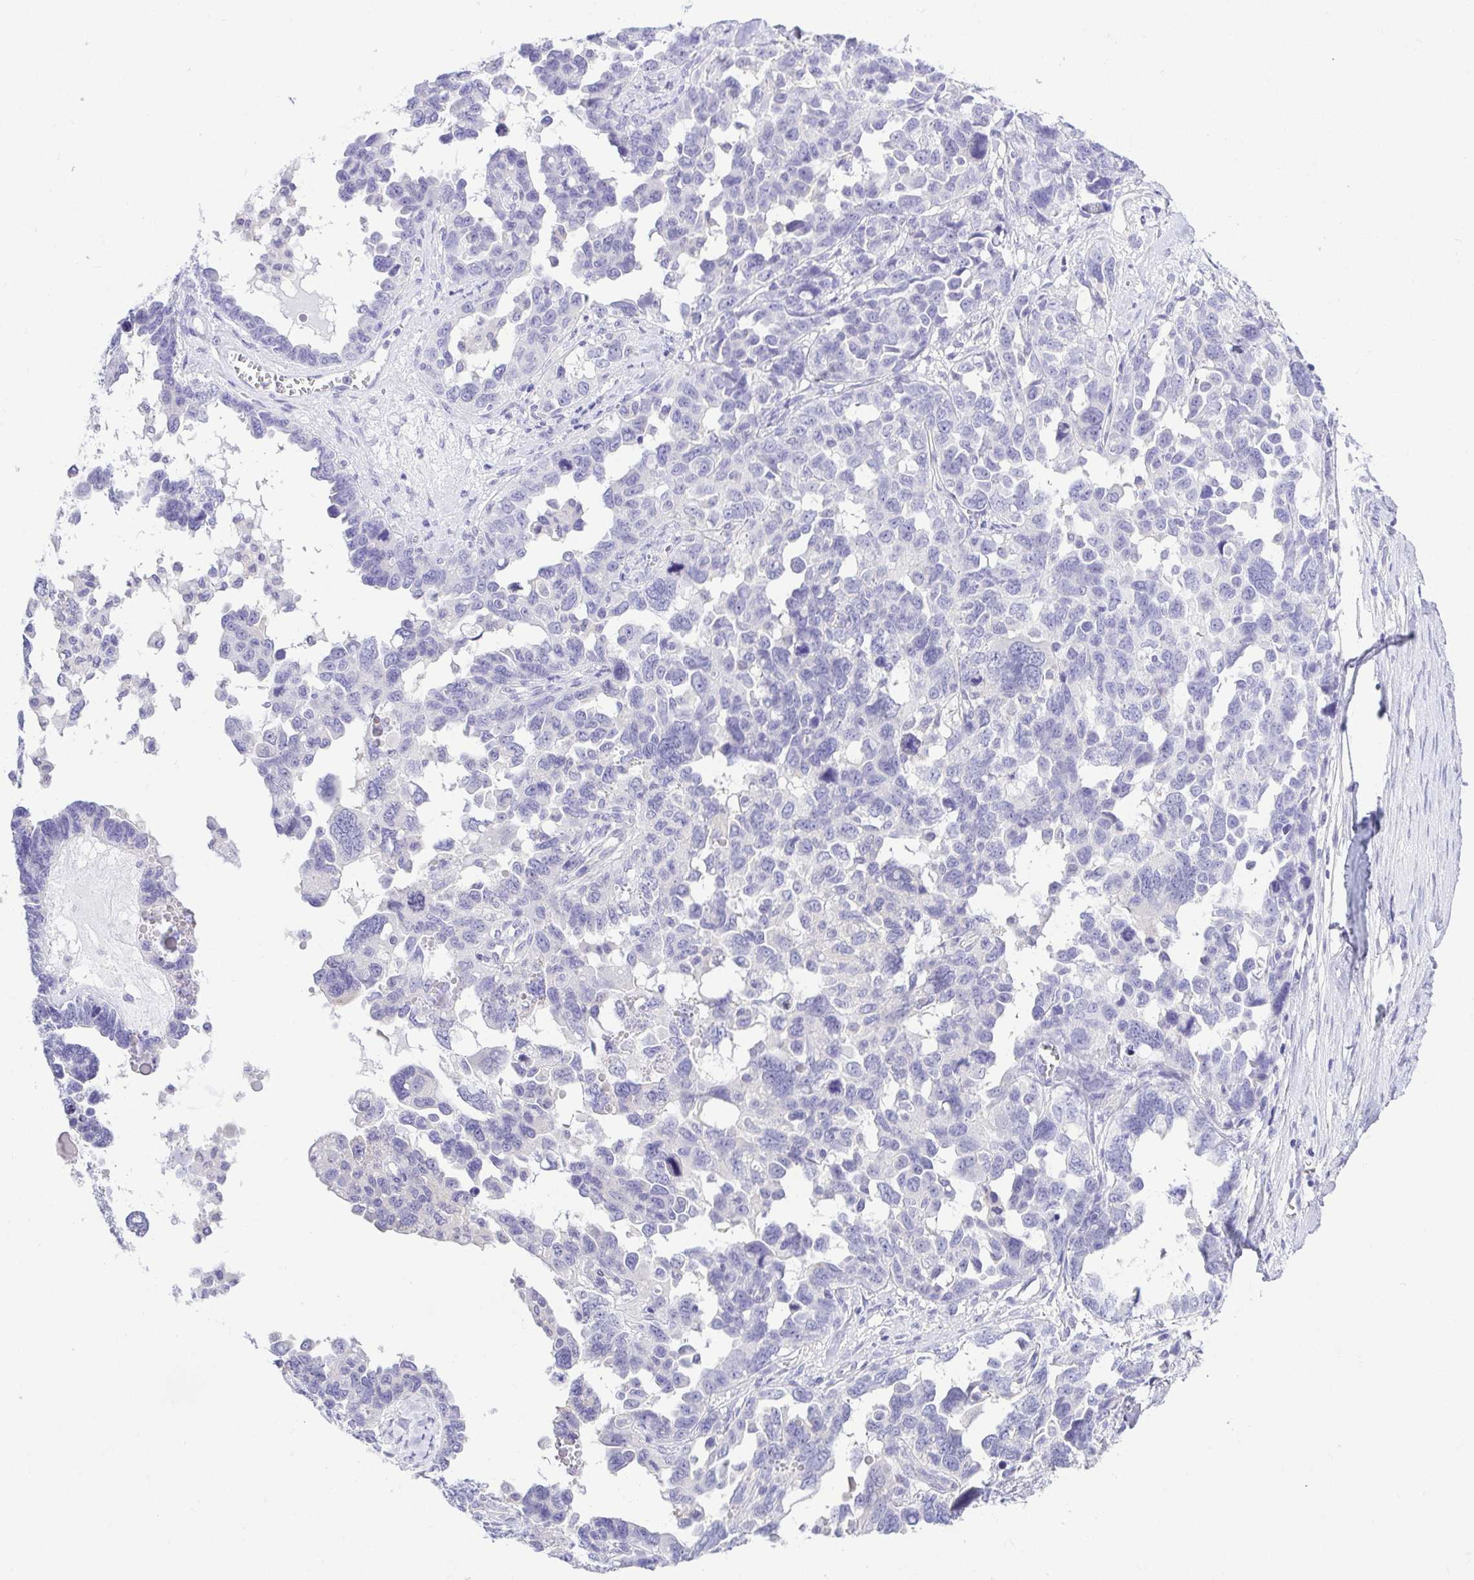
{"staining": {"intensity": "negative", "quantity": "none", "location": "none"}, "tissue": "ovarian cancer", "cell_type": "Tumor cells", "image_type": "cancer", "snomed": [{"axis": "morphology", "description": "Cystadenocarcinoma, serous, NOS"}, {"axis": "topography", "description": "Ovary"}], "caption": "The IHC image has no significant positivity in tumor cells of ovarian serous cystadenocarcinoma tissue.", "gene": "KRTDAP", "patient": {"sex": "female", "age": 69}}